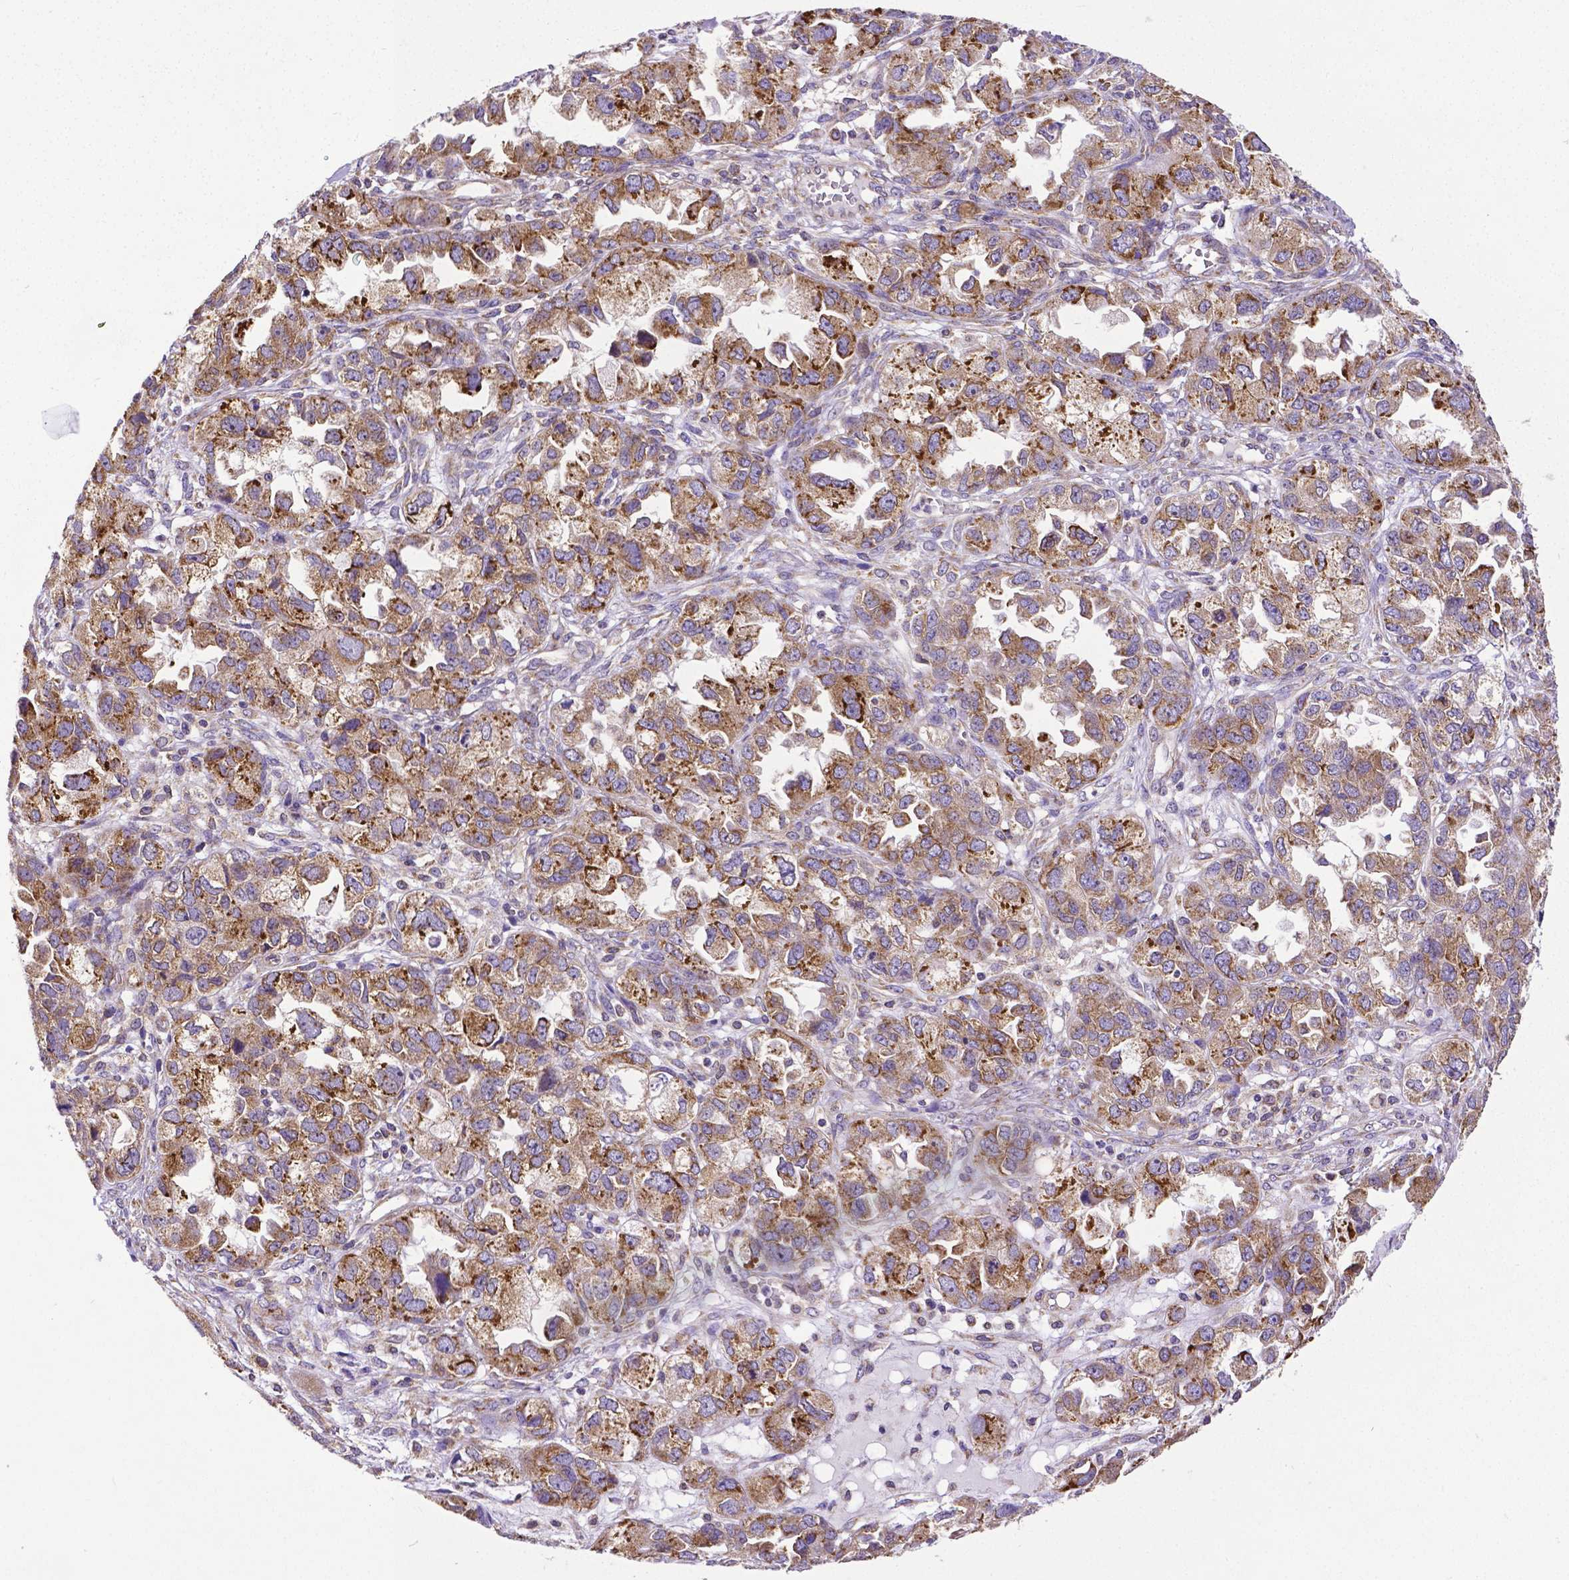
{"staining": {"intensity": "moderate", "quantity": "25%-75%", "location": "cytoplasmic/membranous"}, "tissue": "ovarian cancer", "cell_type": "Tumor cells", "image_type": "cancer", "snomed": [{"axis": "morphology", "description": "Cystadenocarcinoma, serous, NOS"}, {"axis": "topography", "description": "Ovary"}], "caption": "Immunohistochemistry of ovarian cancer (serous cystadenocarcinoma) exhibits medium levels of moderate cytoplasmic/membranous positivity in about 25%-75% of tumor cells.", "gene": "MTDH", "patient": {"sex": "female", "age": 84}}